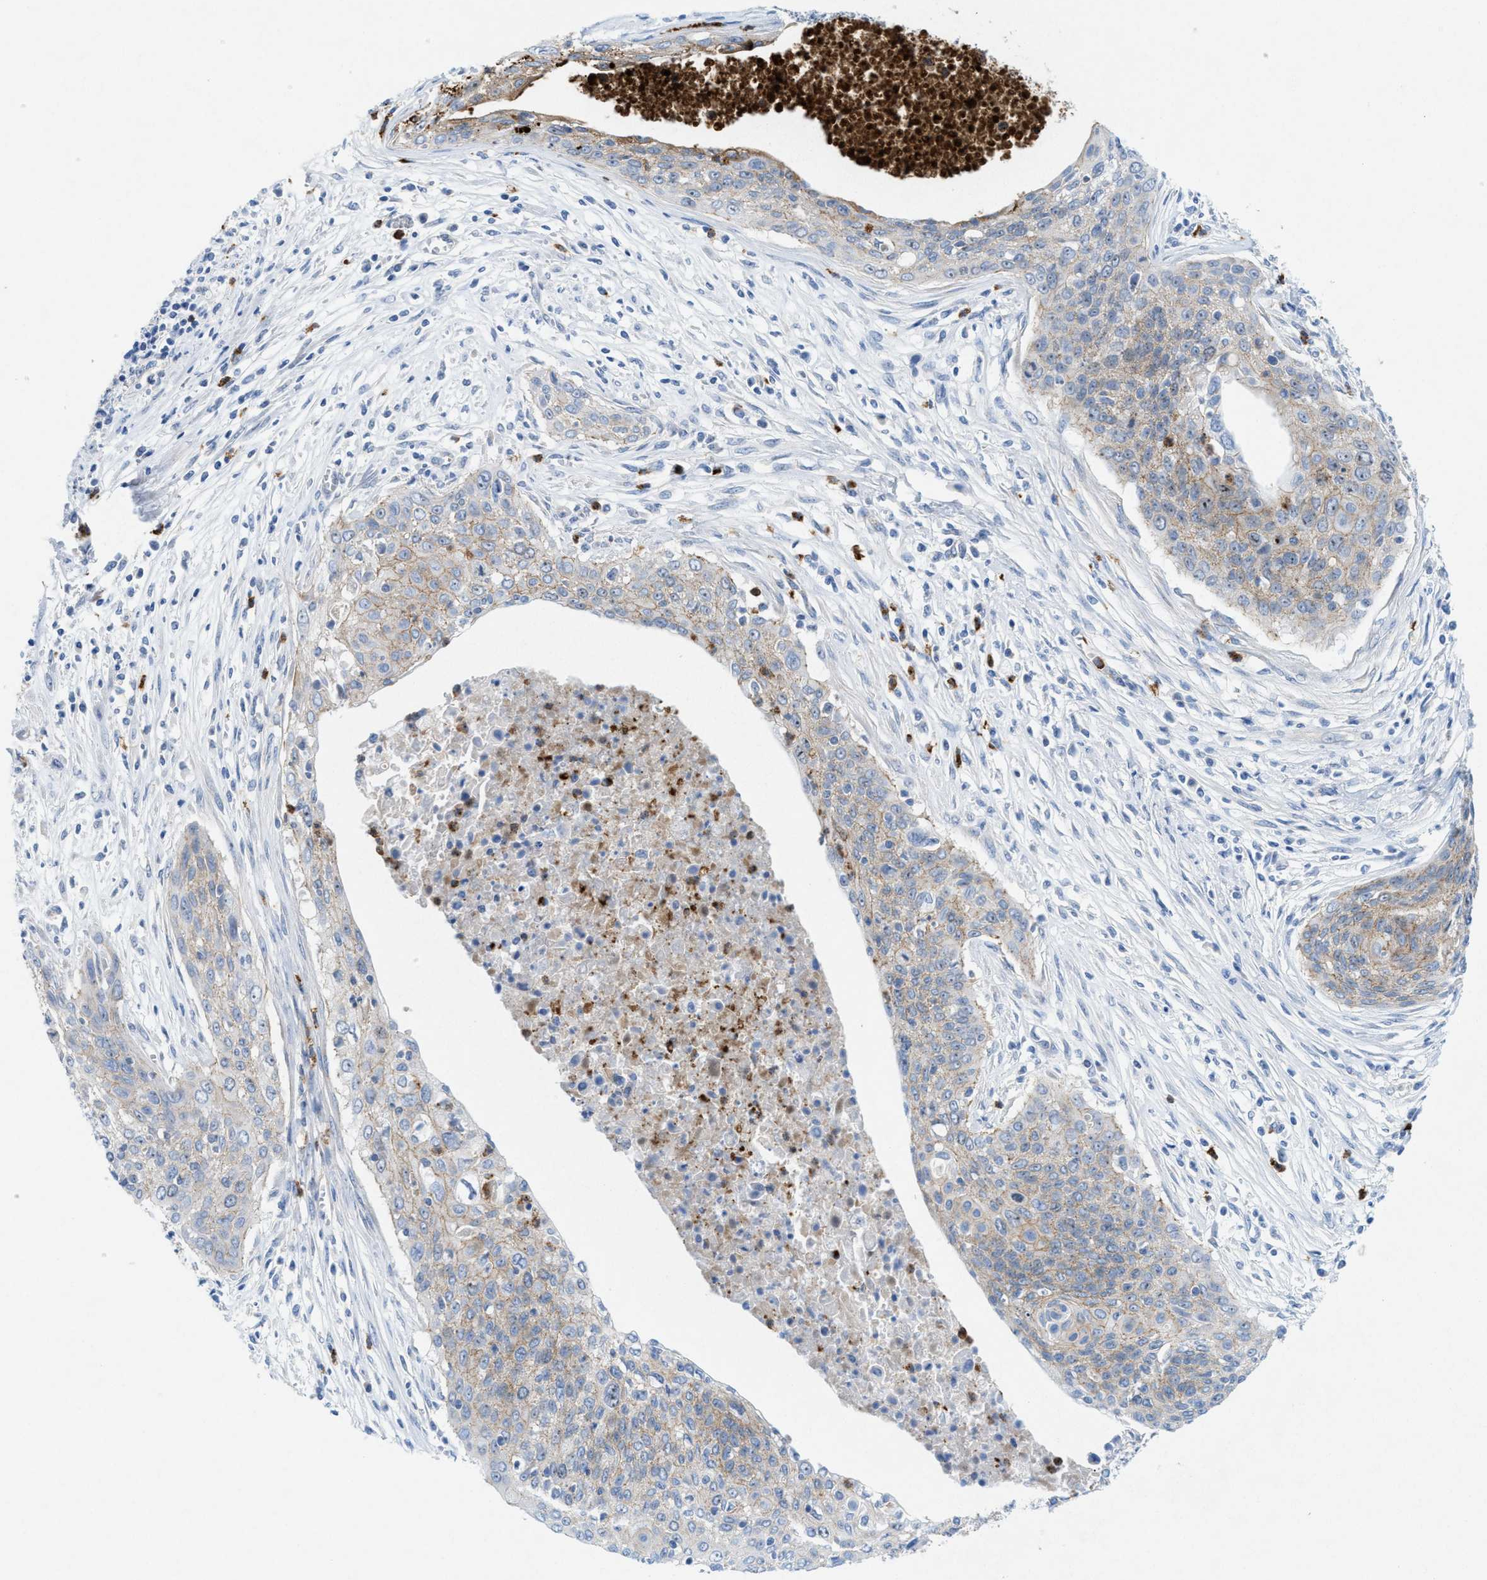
{"staining": {"intensity": "weak", "quantity": ">75%", "location": "cytoplasmic/membranous"}, "tissue": "cervical cancer", "cell_type": "Tumor cells", "image_type": "cancer", "snomed": [{"axis": "morphology", "description": "Squamous cell carcinoma, NOS"}, {"axis": "topography", "description": "Cervix"}], "caption": "IHC (DAB (3,3'-diaminobenzidine)) staining of cervical cancer (squamous cell carcinoma) displays weak cytoplasmic/membranous protein positivity in about >75% of tumor cells.", "gene": "CMTM1", "patient": {"sex": "female", "age": 55}}